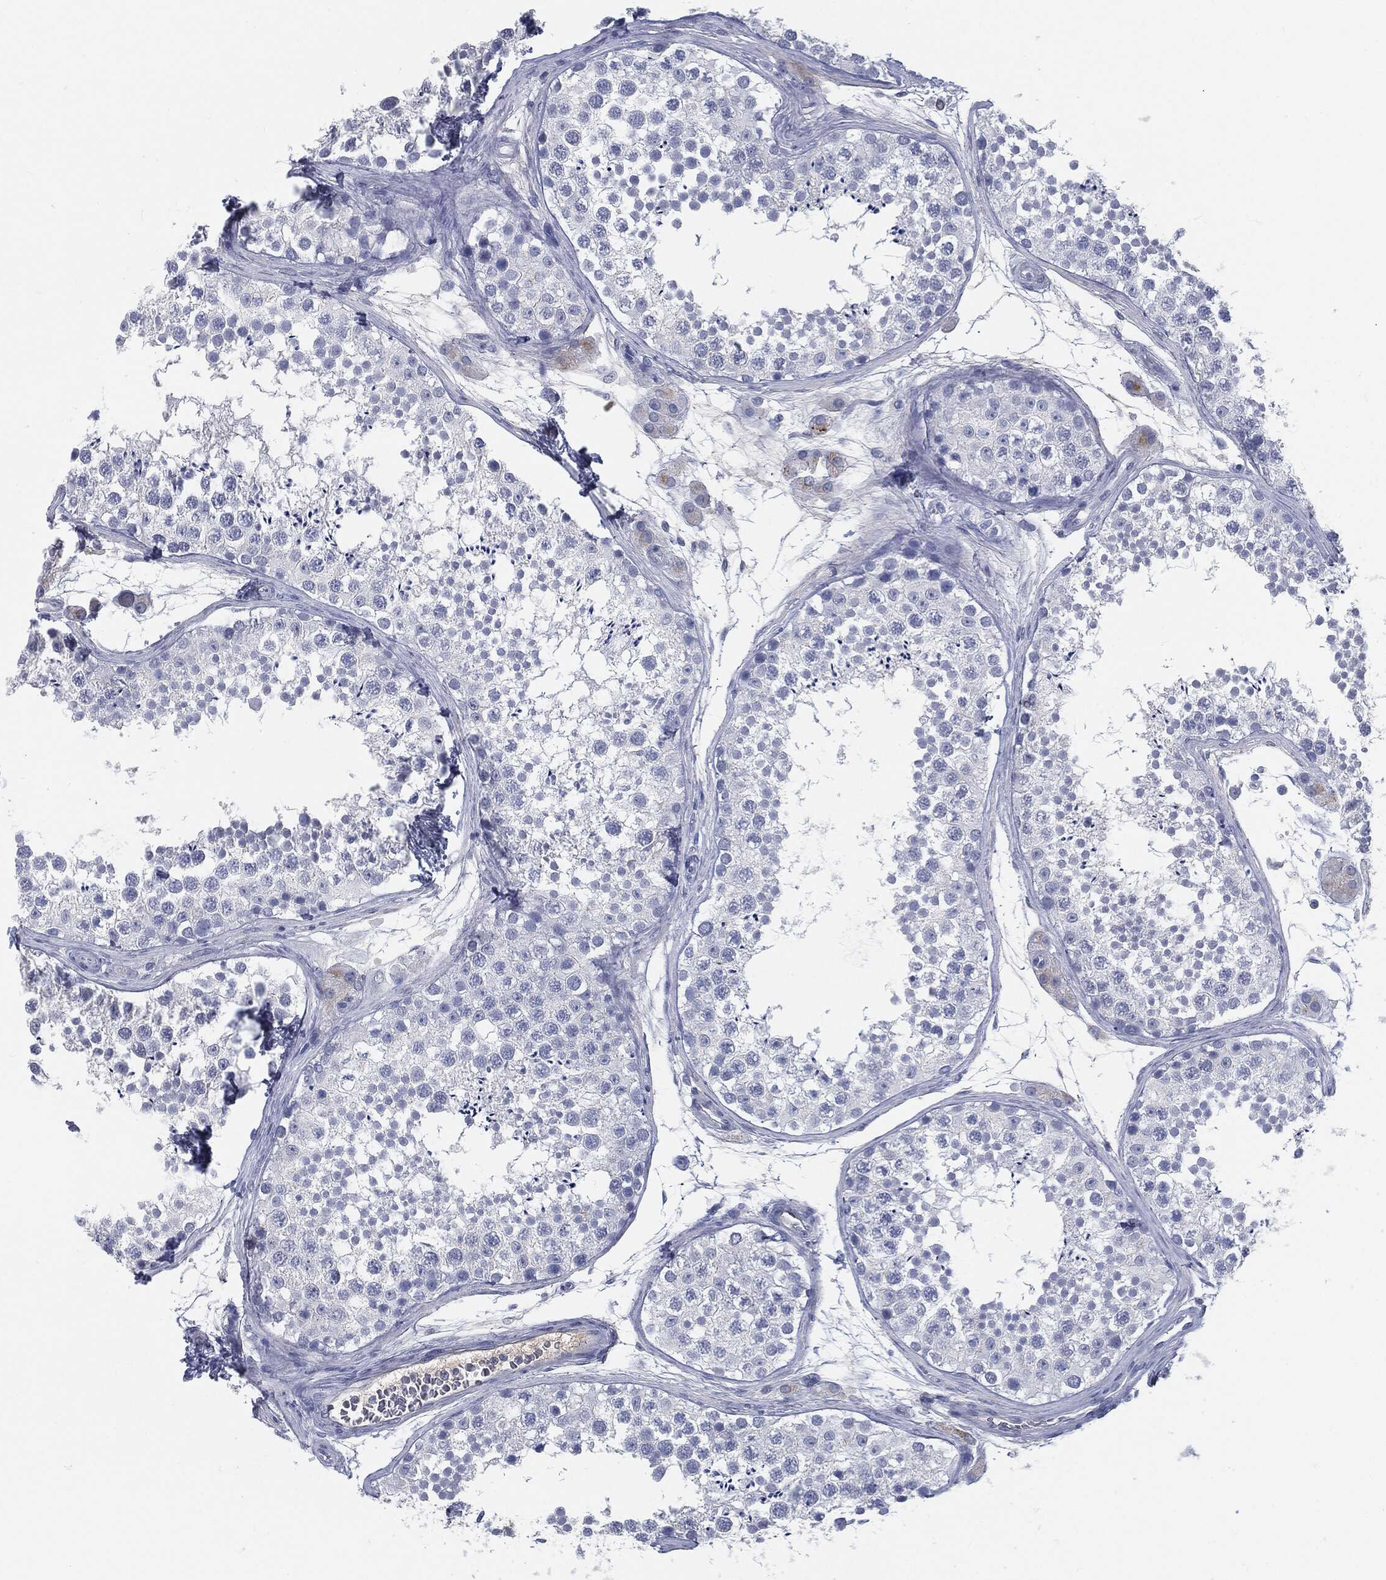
{"staining": {"intensity": "negative", "quantity": "none", "location": "none"}, "tissue": "testis", "cell_type": "Cells in seminiferous ducts", "image_type": "normal", "snomed": [{"axis": "morphology", "description": "Normal tissue, NOS"}, {"axis": "topography", "description": "Testis"}], "caption": "Benign testis was stained to show a protein in brown. There is no significant staining in cells in seminiferous ducts. Brightfield microscopy of IHC stained with DAB (3,3'-diaminobenzidine) (brown) and hematoxylin (blue), captured at high magnification.", "gene": "MST1", "patient": {"sex": "male", "age": 41}}